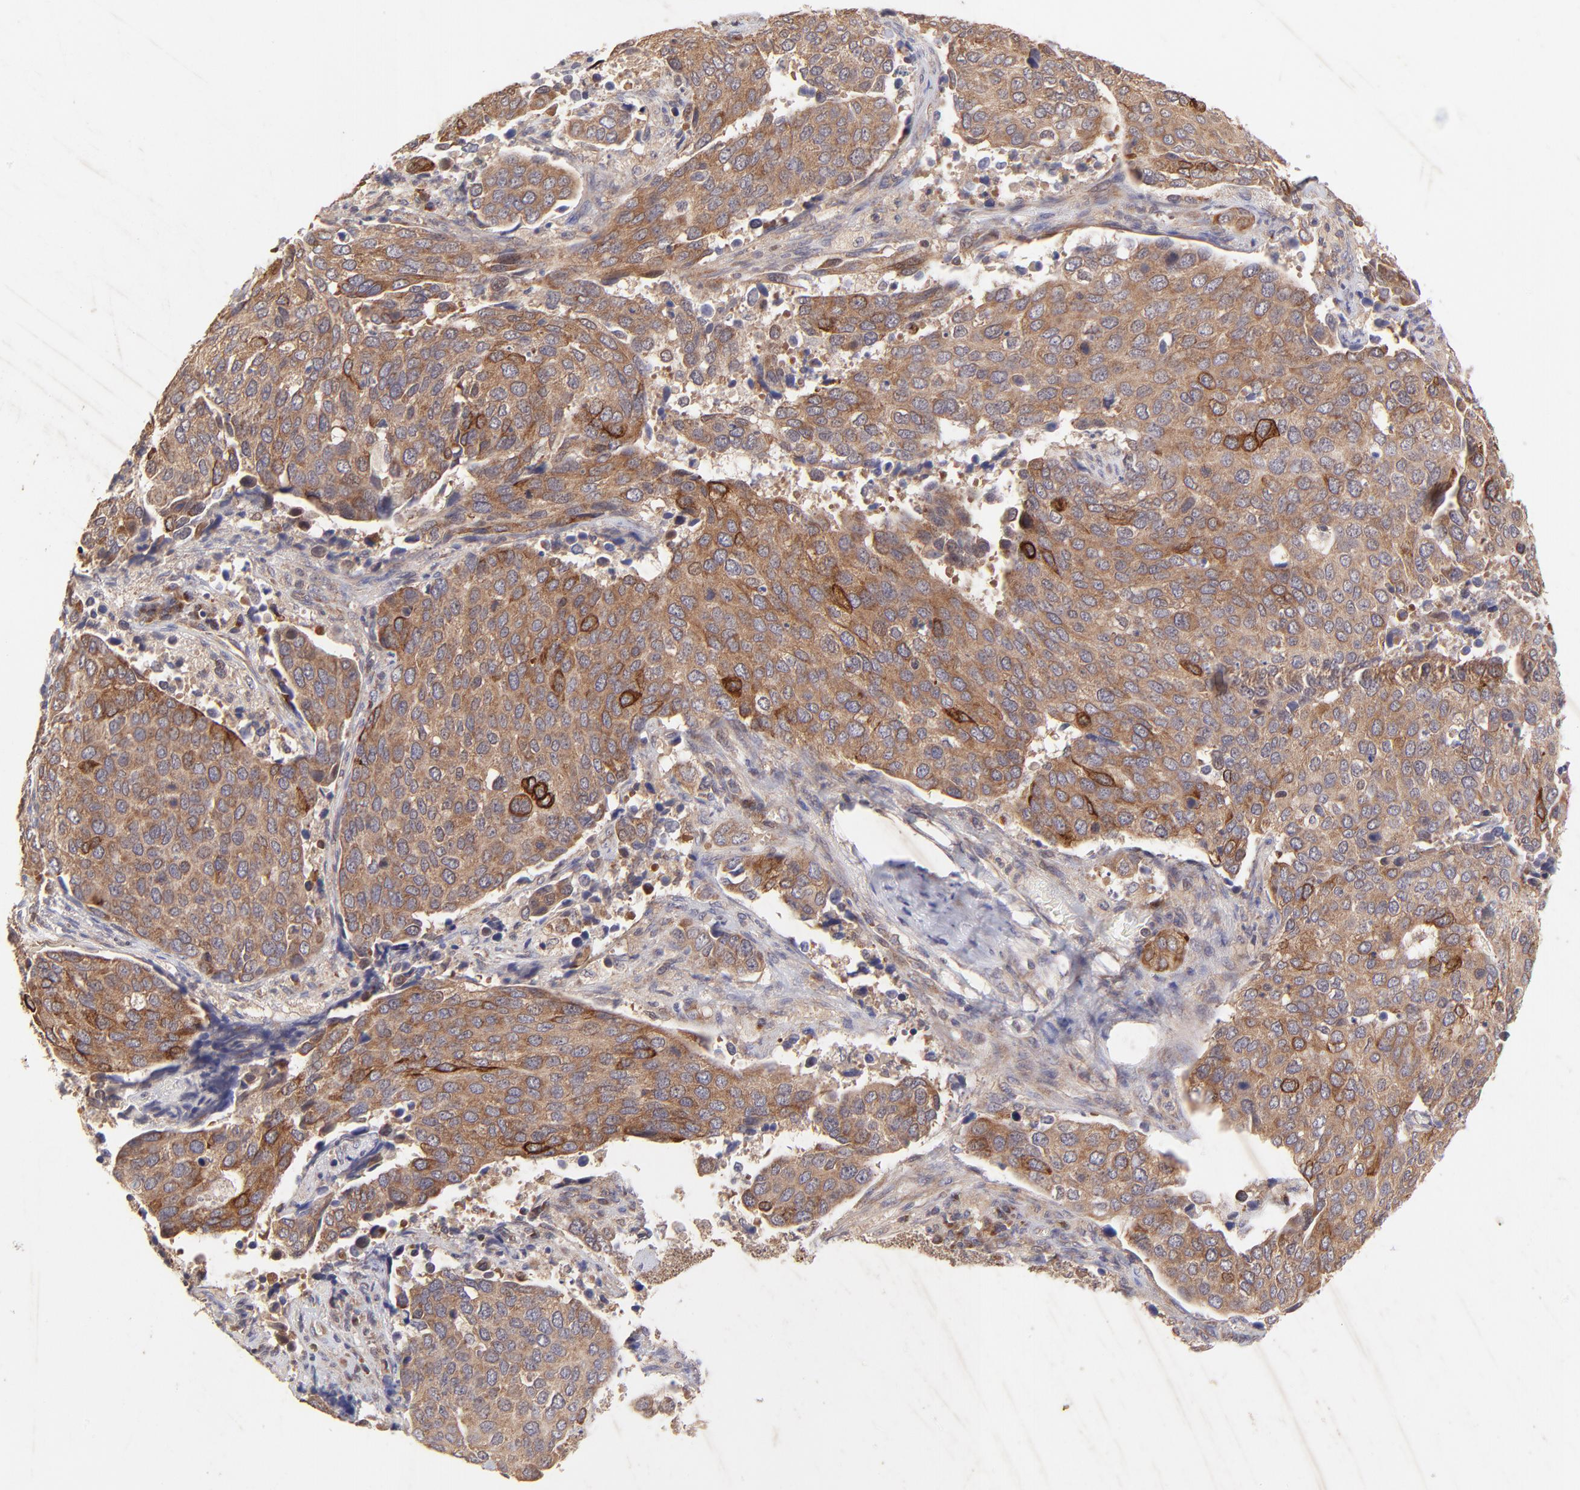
{"staining": {"intensity": "moderate", "quantity": ">75%", "location": "cytoplasmic/membranous"}, "tissue": "cervical cancer", "cell_type": "Tumor cells", "image_type": "cancer", "snomed": [{"axis": "morphology", "description": "Squamous cell carcinoma, NOS"}, {"axis": "topography", "description": "Cervix"}], "caption": "Protein staining of cervical squamous cell carcinoma tissue reveals moderate cytoplasmic/membranous staining in about >75% of tumor cells.", "gene": "TNRC6B", "patient": {"sex": "female", "age": 54}}